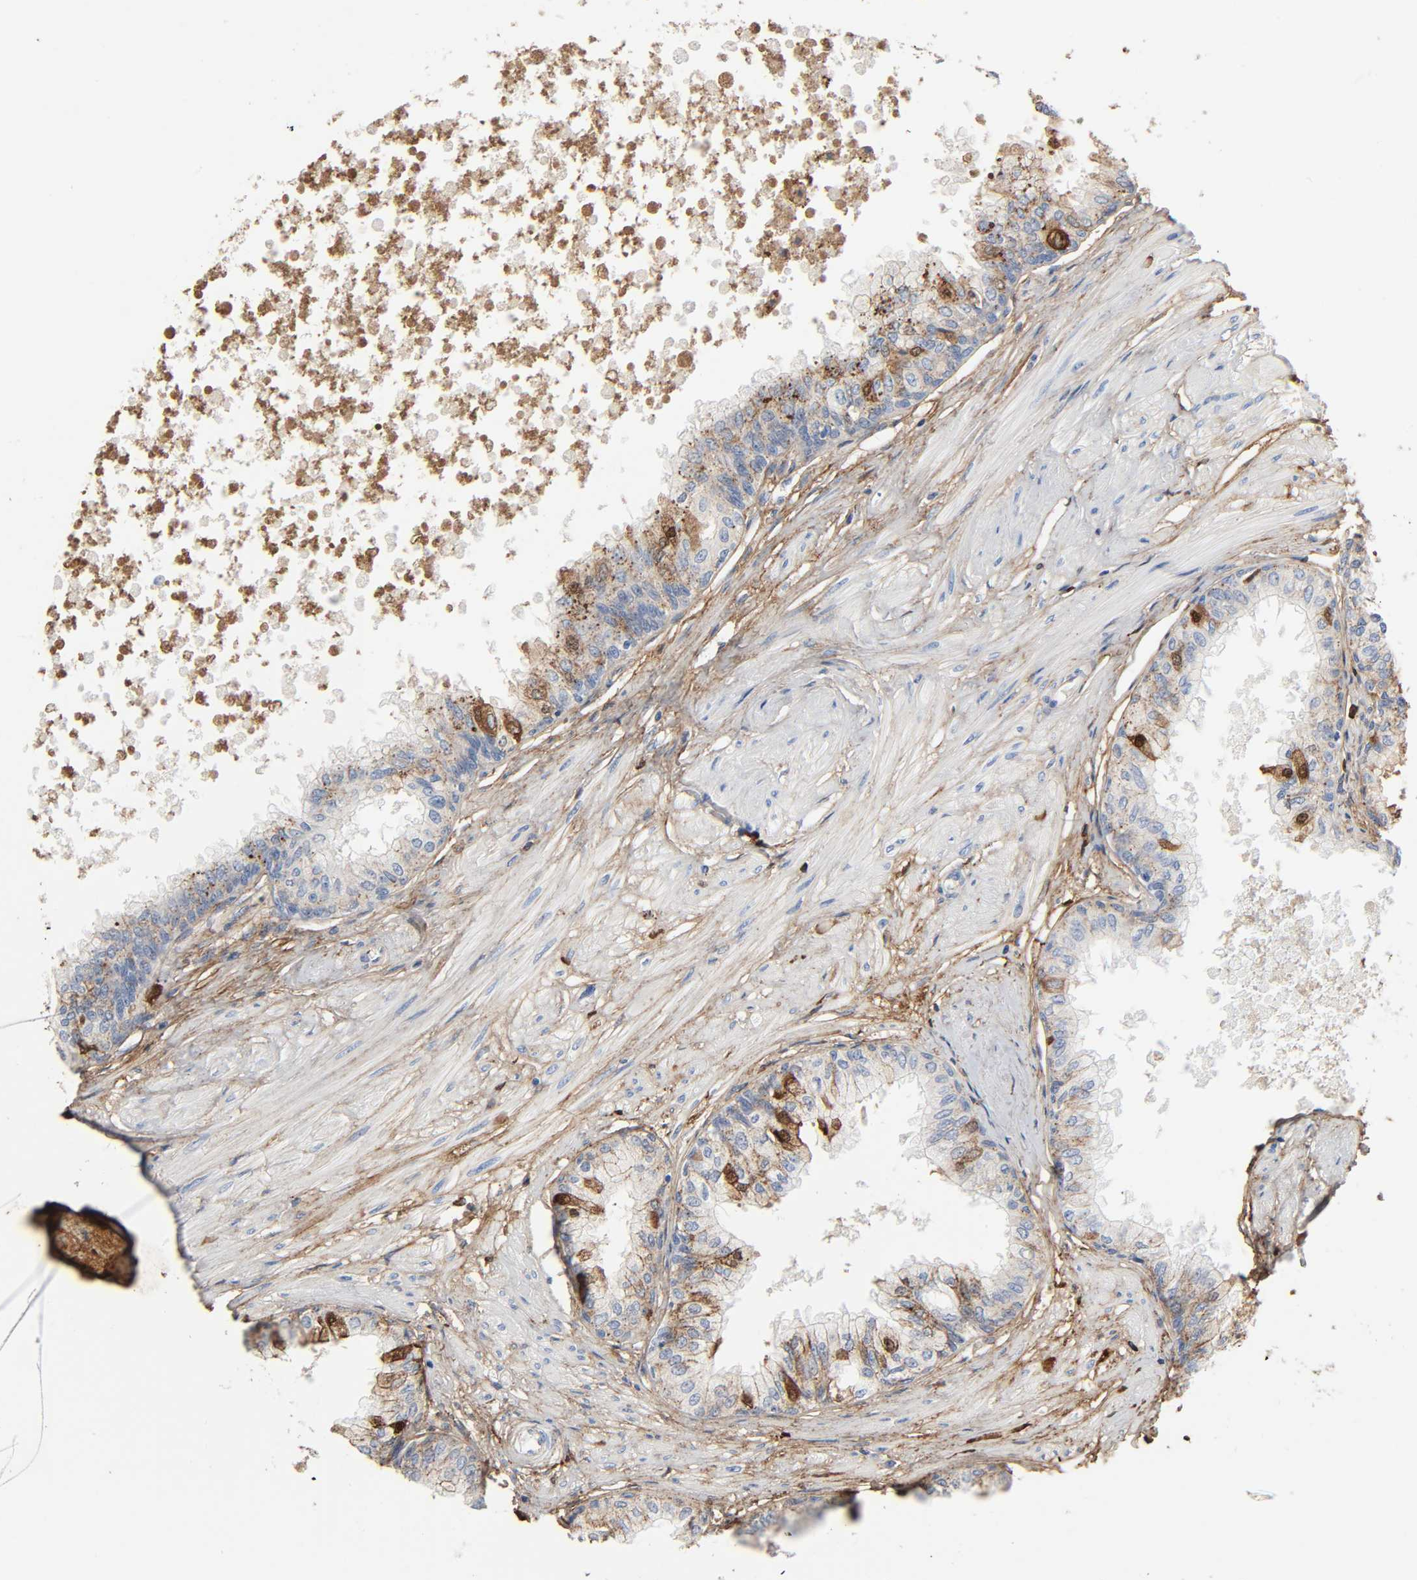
{"staining": {"intensity": "moderate", "quantity": "25%-75%", "location": "cytoplasmic/membranous"}, "tissue": "prostate", "cell_type": "Glandular cells", "image_type": "normal", "snomed": [{"axis": "morphology", "description": "Normal tissue, NOS"}, {"axis": "topography", "description": "Prostate"}, {"axis": "topography", "description": "Seminal veicle"}], "caption": "IHC staining of normal prostate, which shows medium levels of moderate cytoplasmic/membranous positivity in approximately 25%-75% of glandular cells indicating moderate cytoplasmic/membranous protein staining. The staining was performed using DAB (brown) for protein detection and nuclei were counterstained in hematoxylin (blue).", "gene": "C3", "patient": {"sex": "male", "age": 60}}